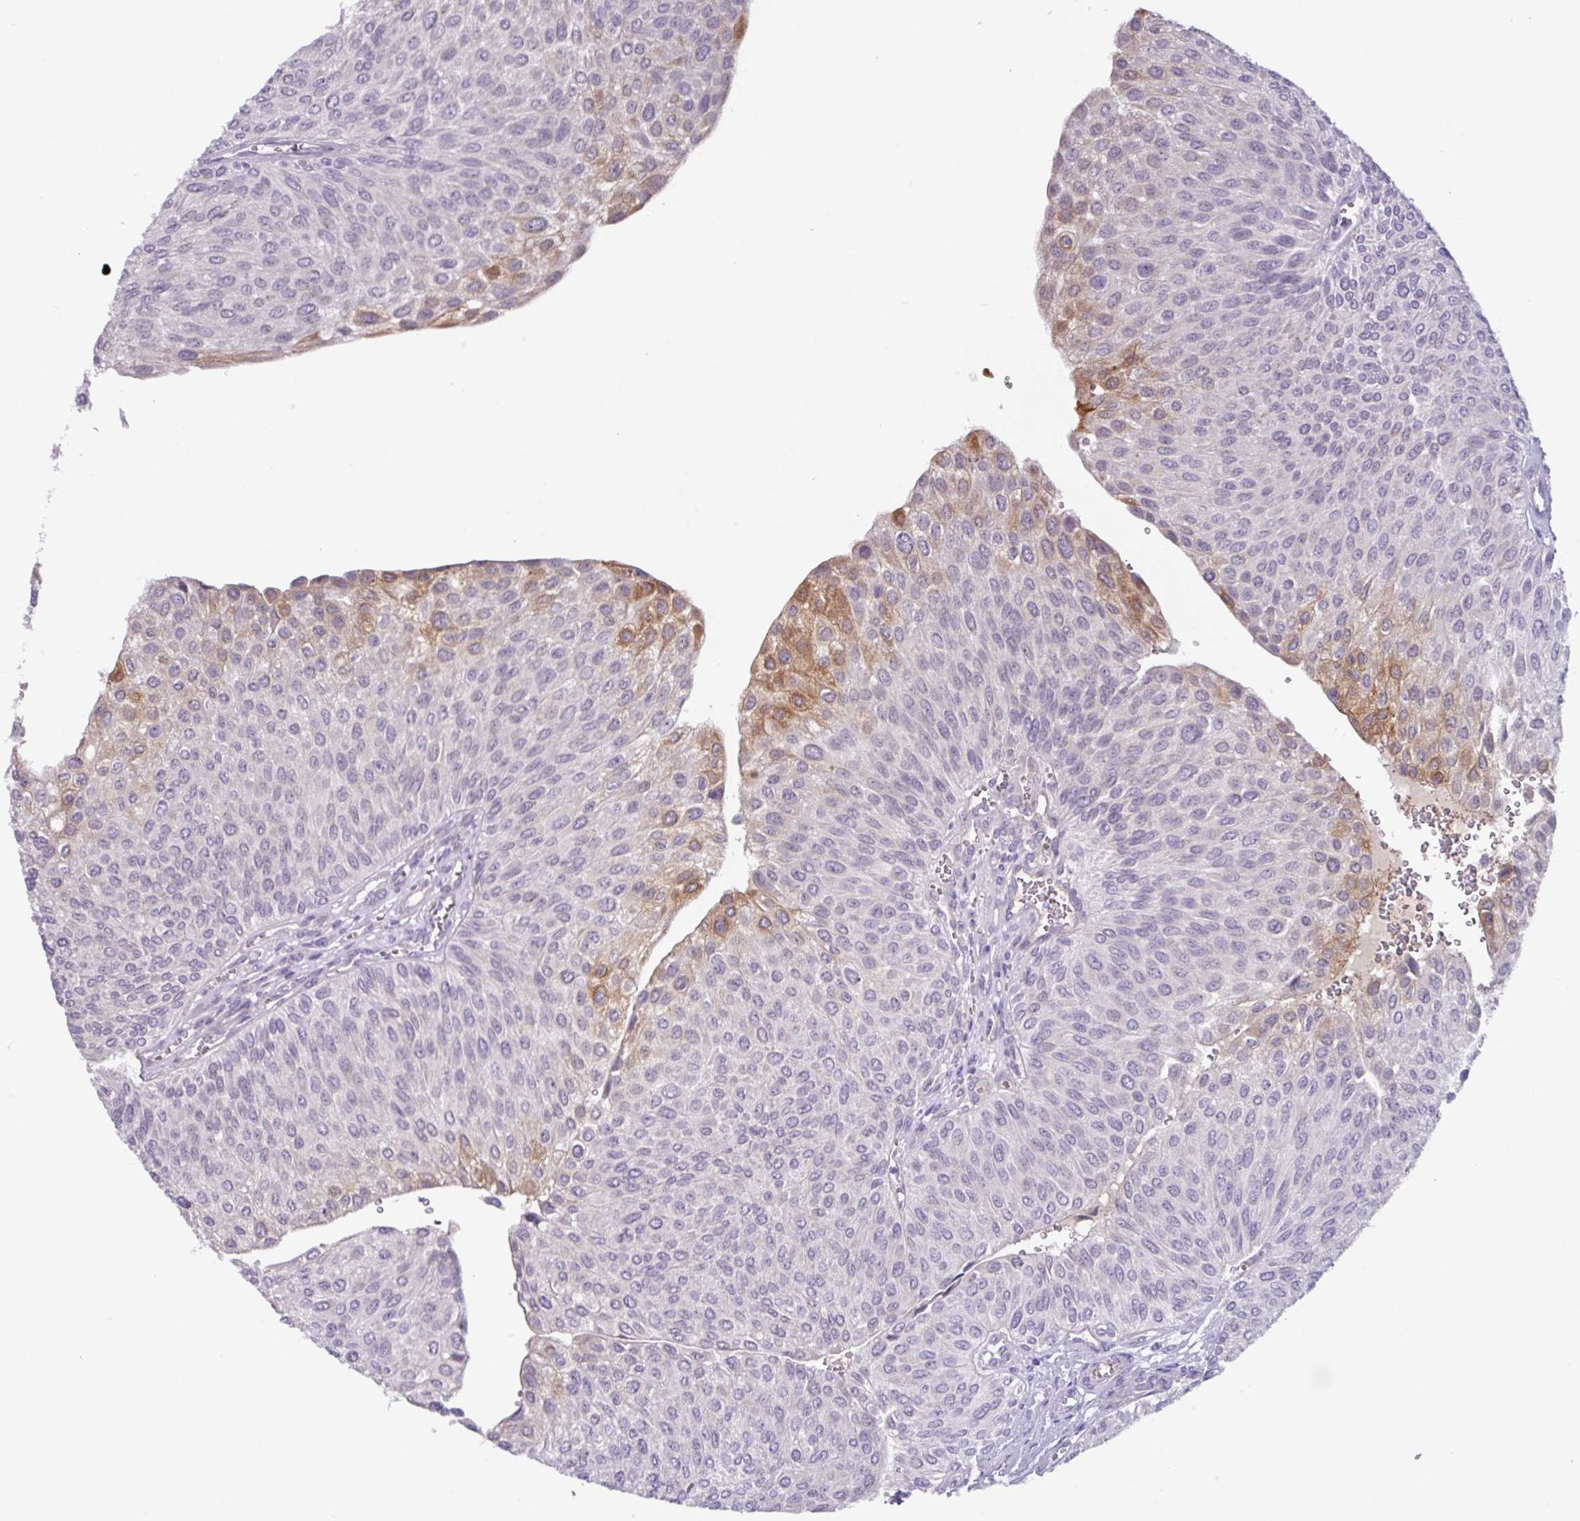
{"staining": {"intensity": "moderate", "quantity": "<25%", "location": "cytoplasmic/membranous"}, "tissue": "urothelial cancer", "cell_type": "Tumor cells", "image_type": "cancer", "snomed": [{"axis": "morphology", "description": "Urothelial carcinoma, NOS"}, {"axis": "topography", "description": "Urinary bladder"}], "caption": "Urothelial cancer stained for a protein (brown) reveals moderate cytoplasmic/membranous positive expression in approximately <25% of tumor cells.", "gene": "ZNF524", "patient": {"sex": "male", "age": 67}}